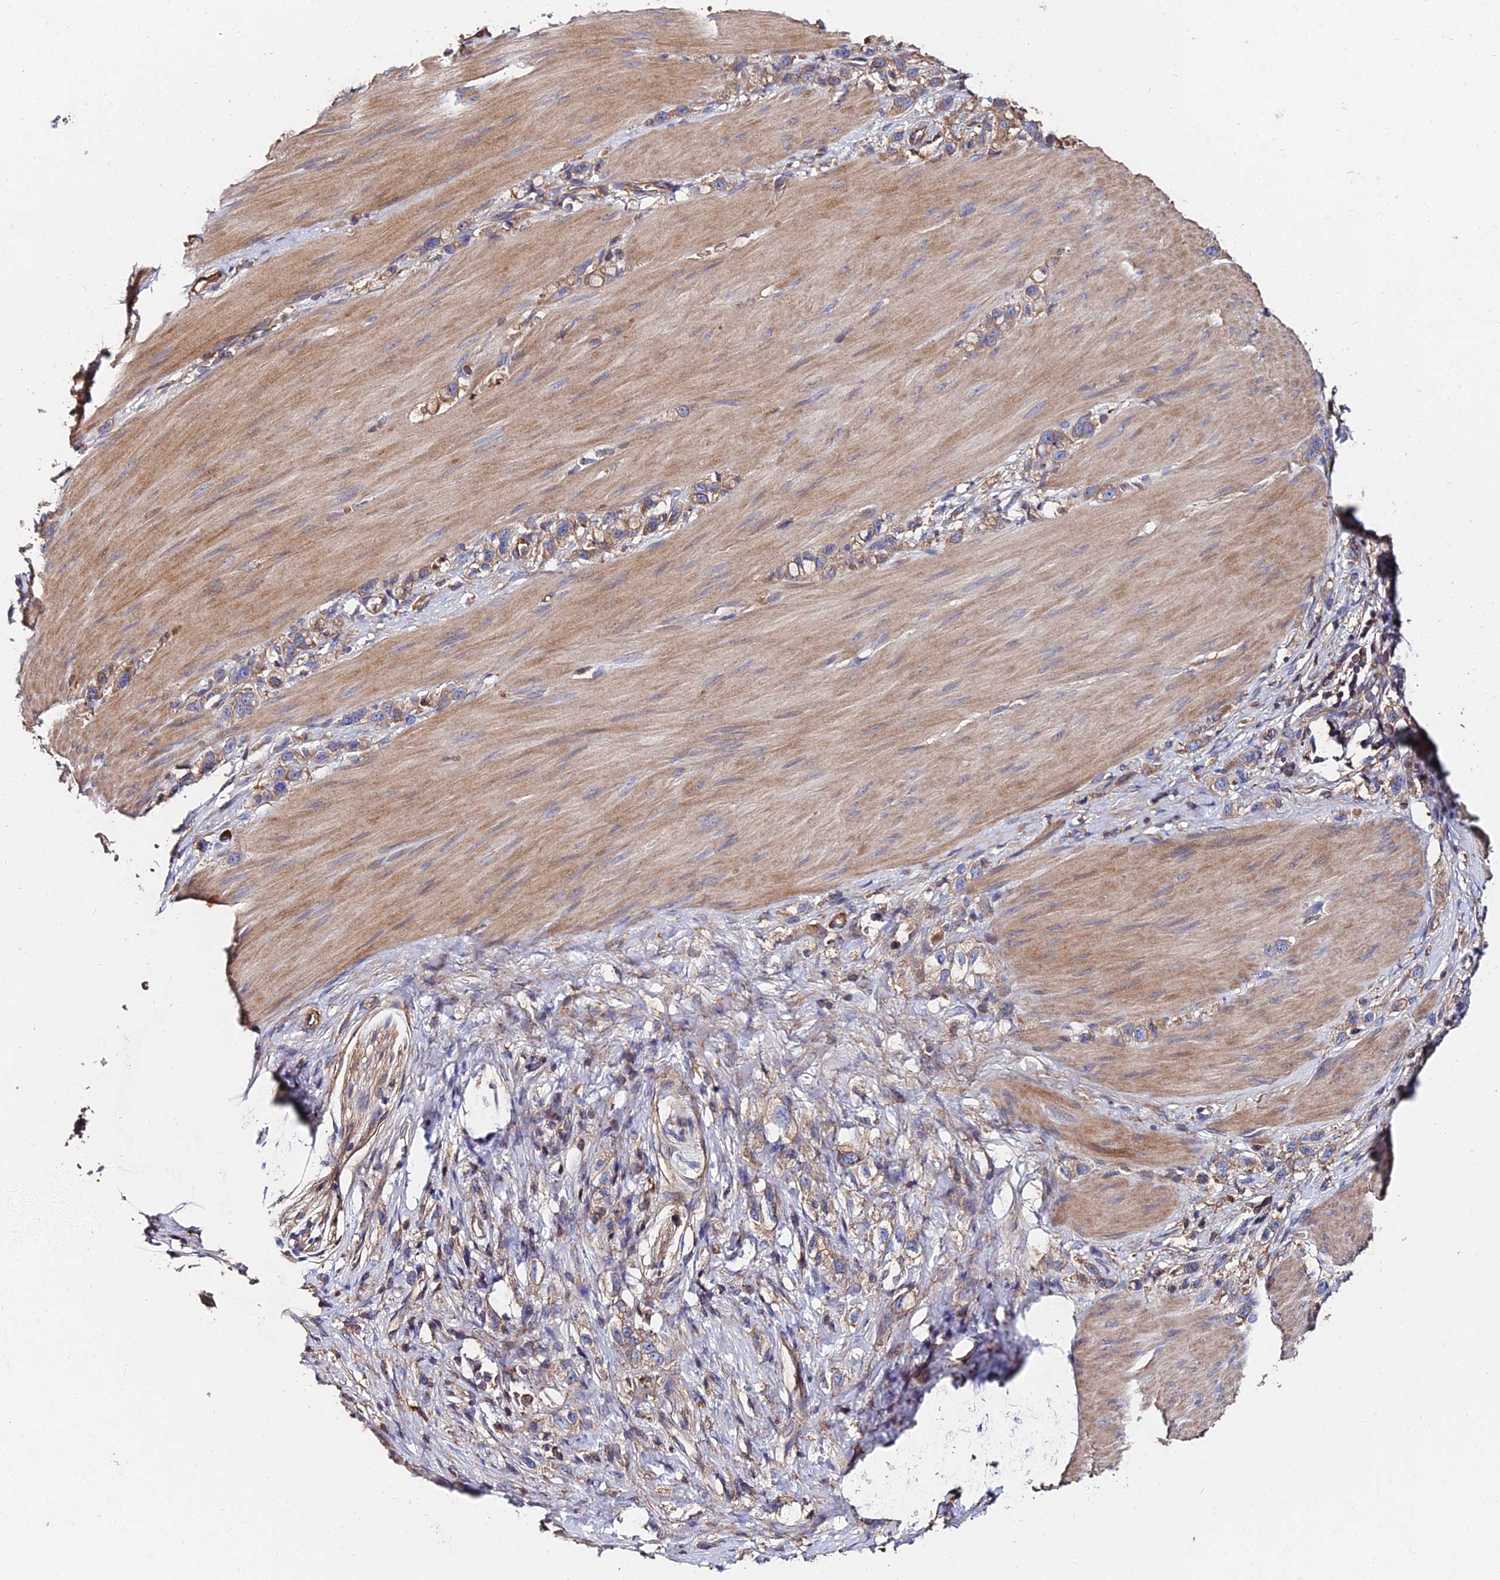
{"staining": {"intensity": "weak", "quantity": ">75%", "location": "cytoplasmic/membranous"}, "tissue": "stomach cancer", "cell_type": "Tumor cells", "image_type": "cancer", "snomed": [{"axis": "morphology", "description": "Adenocarcinoma, NOS"}, {"axis": "topography", "description": "Stomach"}], "caption": "Immunohistochemistry (IHC) of human stomach cancer (adenocarcinoma) displays low levels of weak cytoplasmic/membranous staining in approximately >75% of tumor cells. Using DAB (brown) and hematoxylin (blue) stains, captured at high magnification using brightfield microscopy.", "gene": "EXT1", "patient": {"sex": "female", "age": 65}}